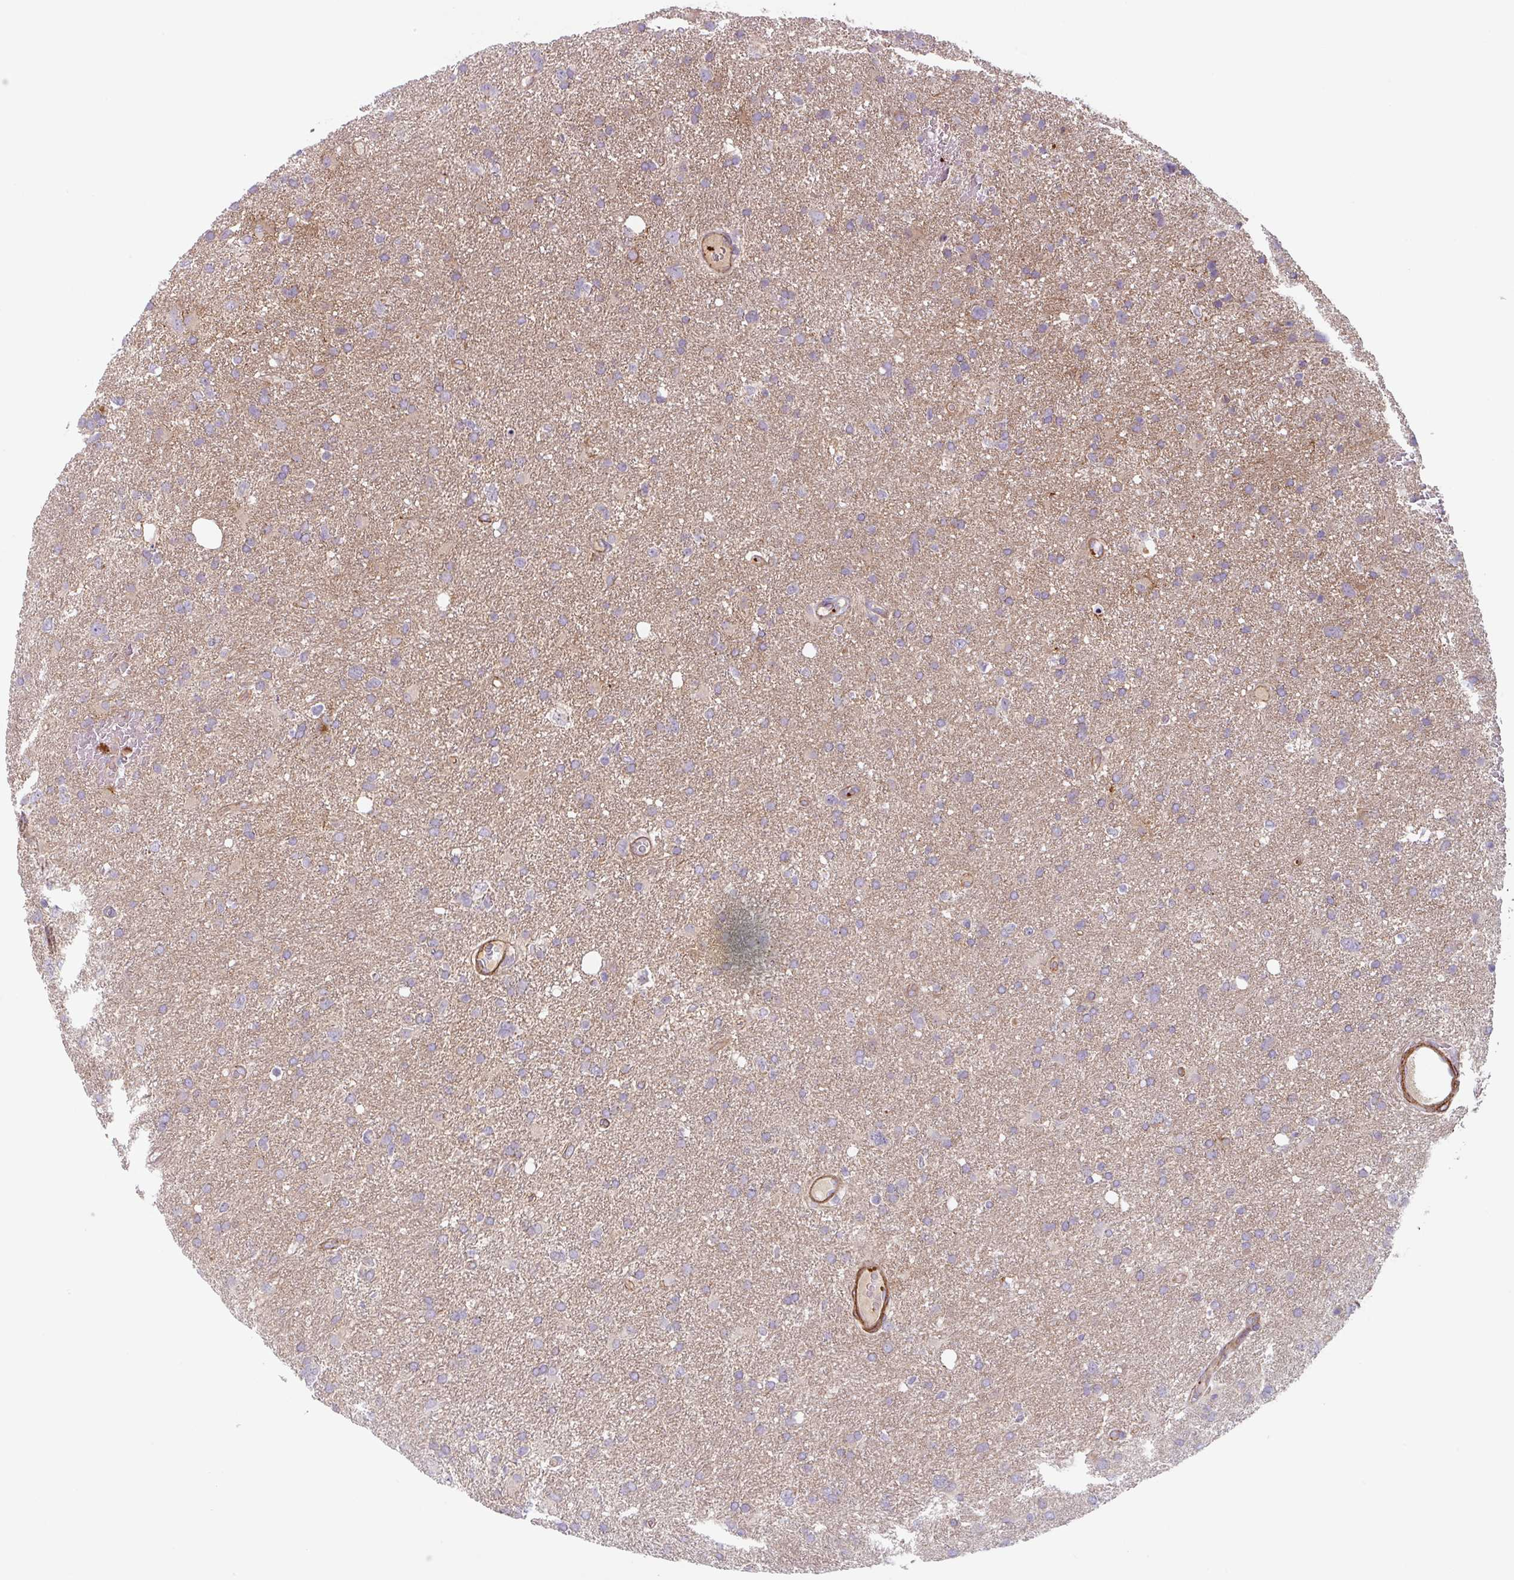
{"staining": {"intensity": "negative", "quantity": "none", "location": "none"}, "tissue": "glioma", "cell_type": "Tumor cells", "image_type": "cancer", "snomed": [{"axis": "morphology", "description": "Glioma, malignant, High grade"}, {"axis": "topography", "description": "Brain"}], "caption": "The photomicrograph exhibits no staining of tumor cells in glioma.", "gene": "DHFR2", "patient": {"sex": "male", "age": 61}}